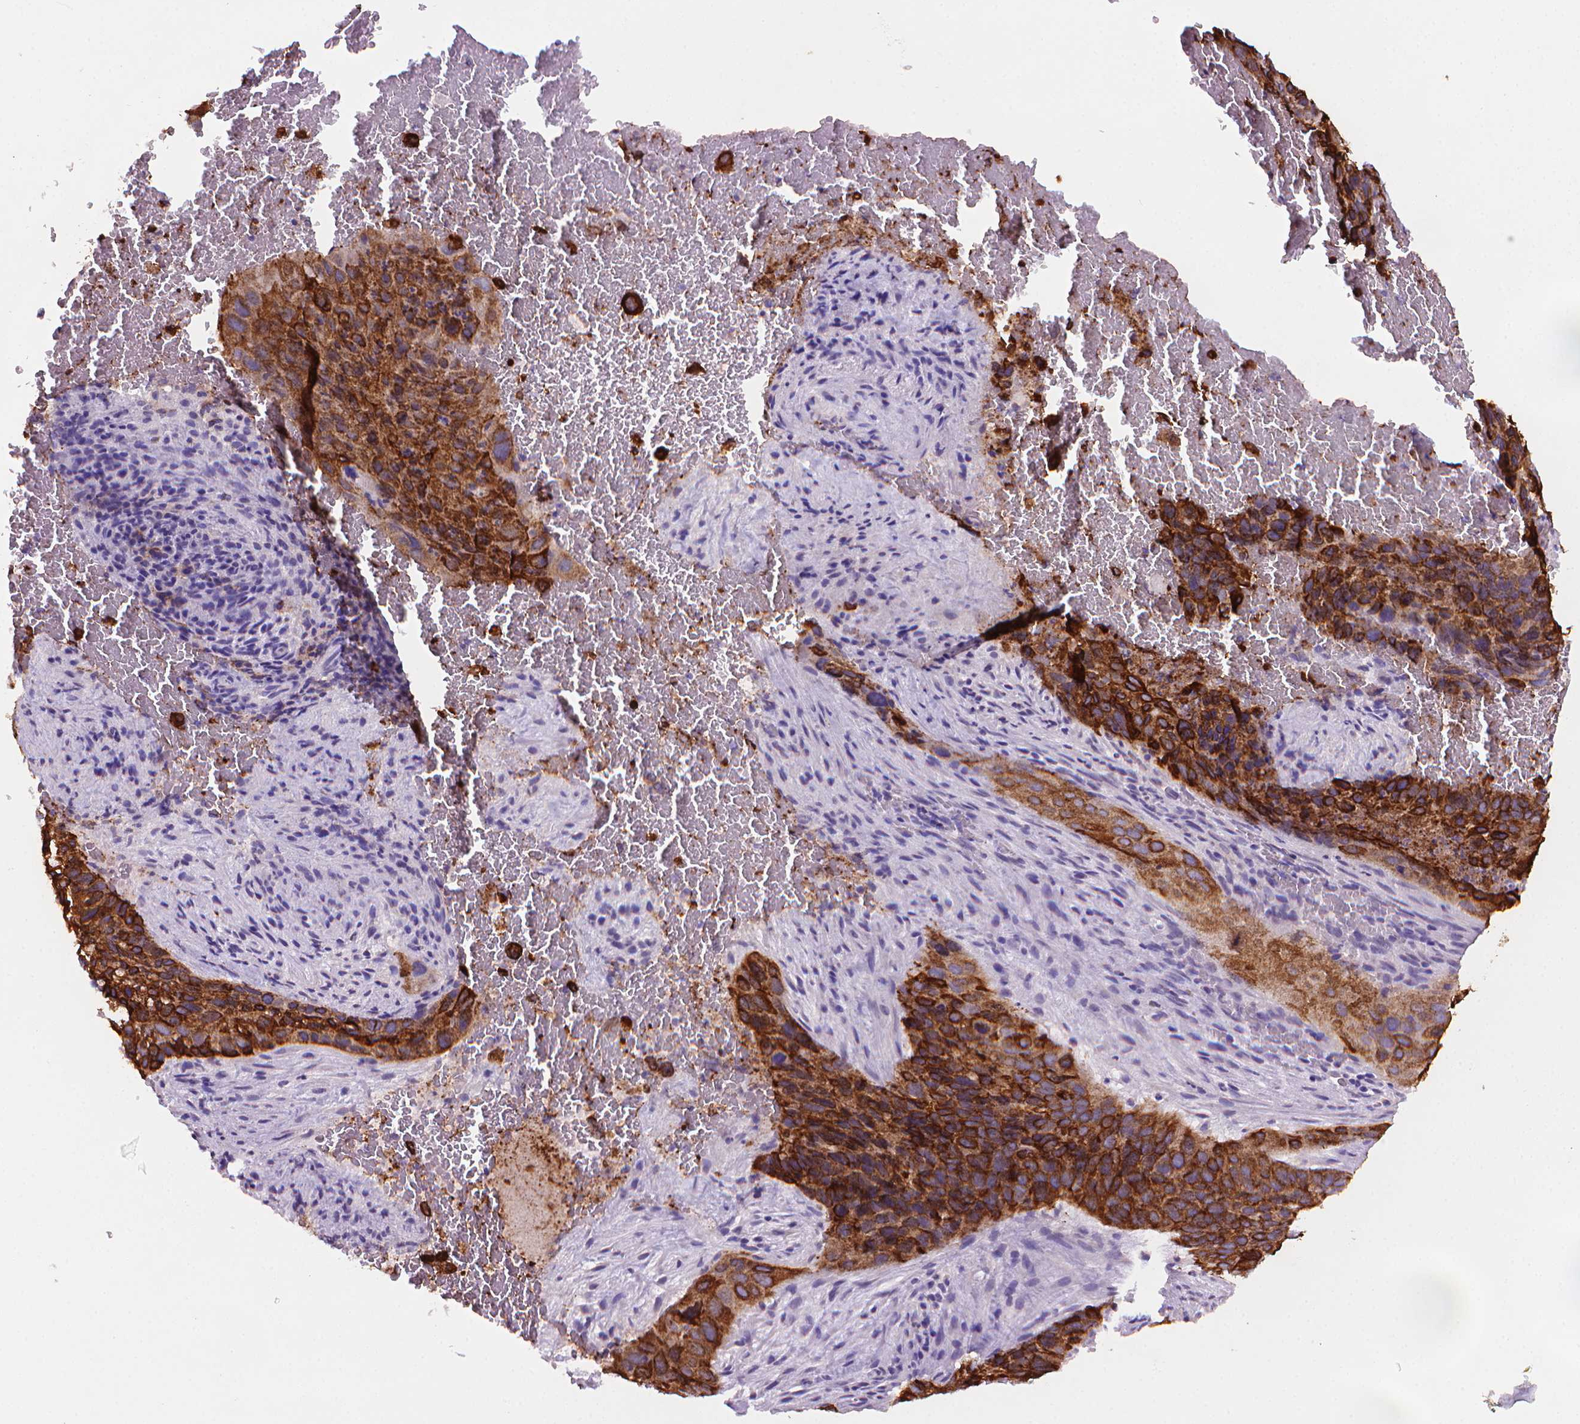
{"staining": {"intensity": "strong", "quantity": ">75%", "location": "cytoplasmic/membranous"}, "tissue": "cervical cancer", "cell_type": "Tumor cells", "image_type": "cancer", "snomed": [{"axis": "morphology", "description": "Squamous cell carcinoma, NOS"}, {"axis": "topography", "description": "Cervix"}], "caption": "Protein expression by IHC shows strong cytoplasmic/membranous staining in approximately >75% of tumor cells in cervical cancer (squamous cell carcinoma).", "gene": "MUC1", "patient": {"sex": "female", "age": 38}}